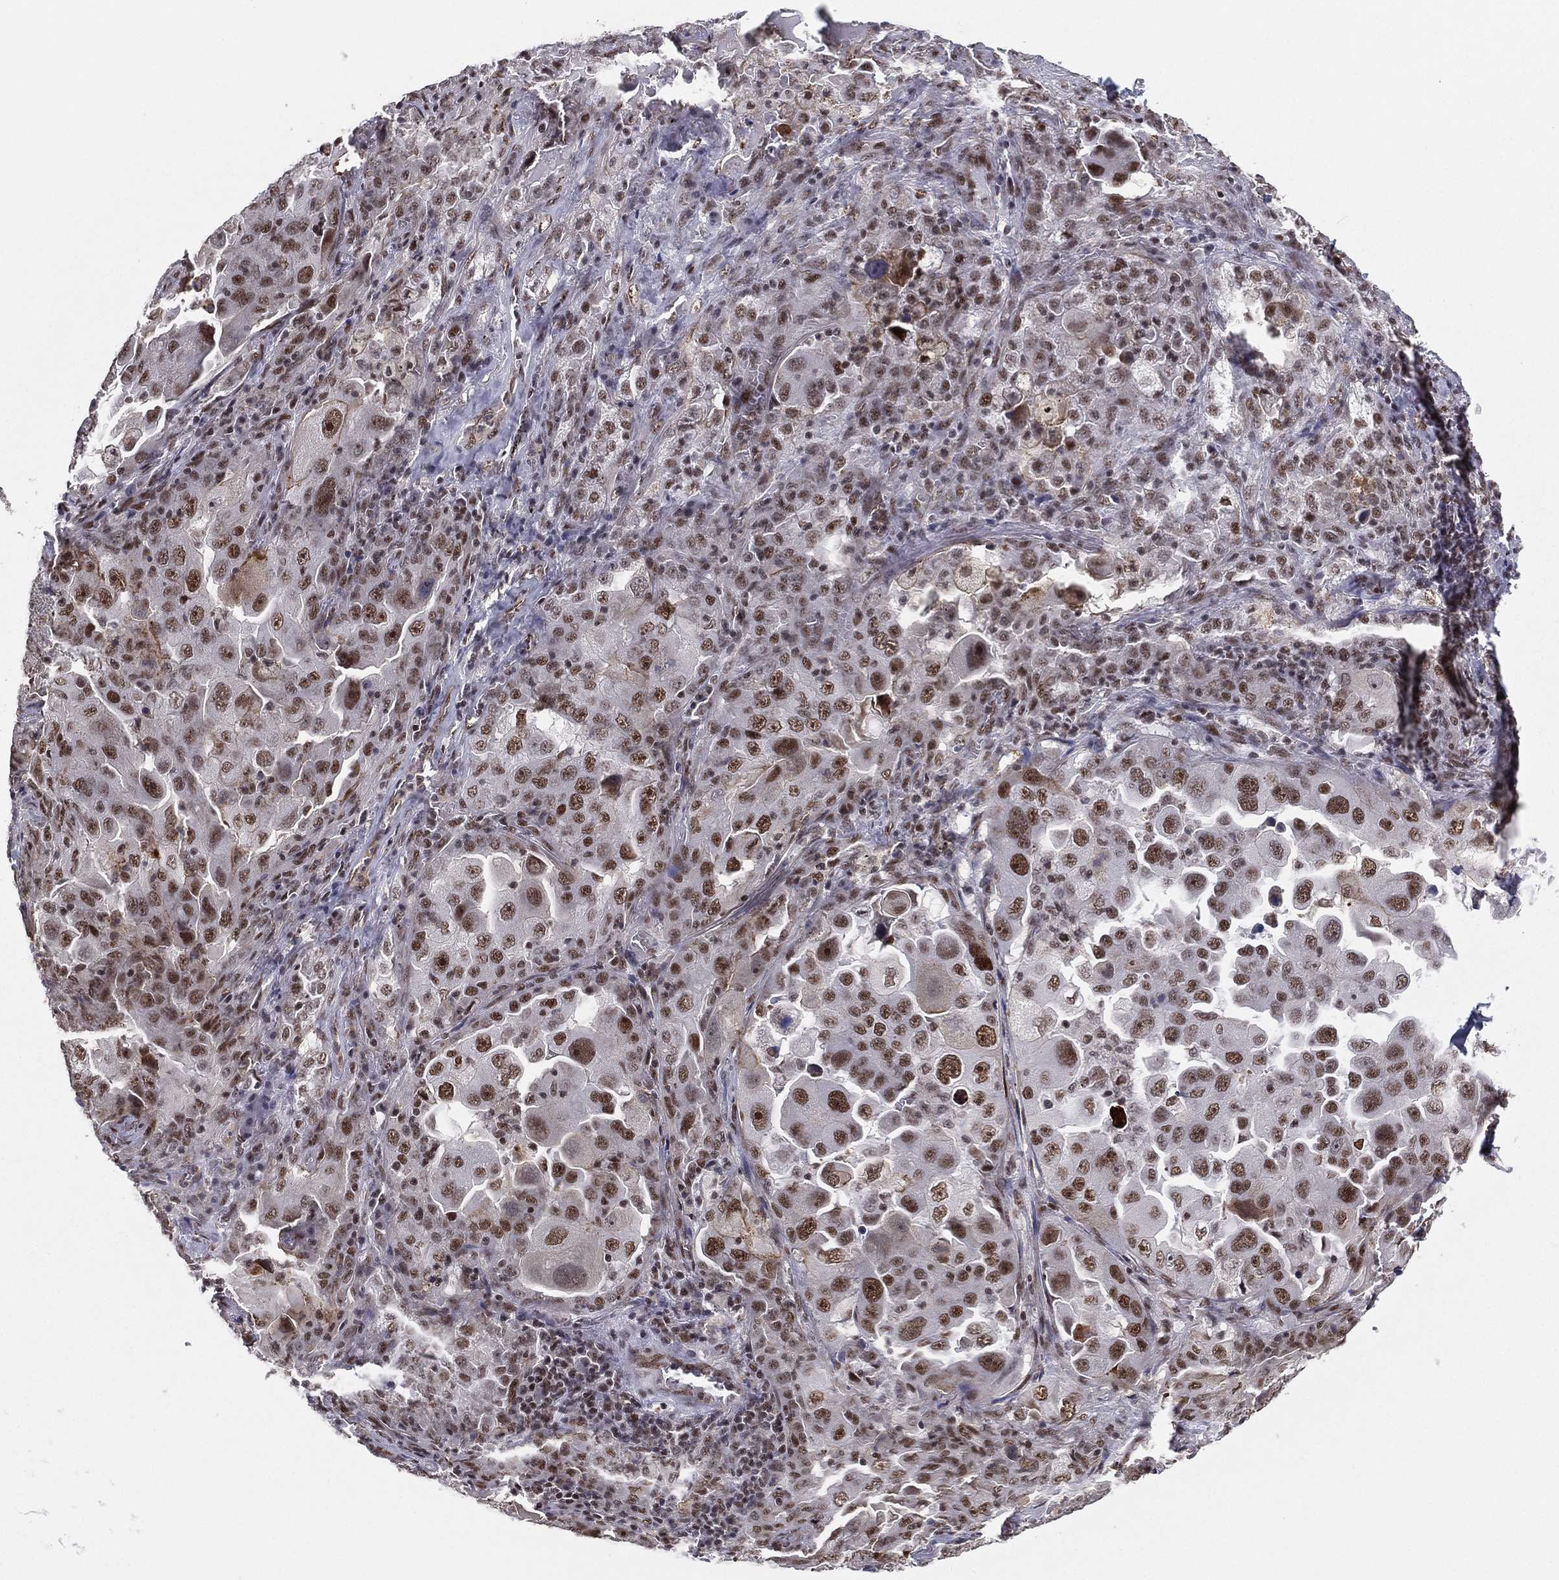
{"staining": {"intensity": "moderate", "quantity": ">75%", "location": "nuclear"}, "tissue": "lung cancer", "cell_type": "Tumor cells", "image_type": "cancer", "snomed": [{"axis": "morphology", "description": "Adenocarcinoma, NOS"}, {"axis": "topography", "description": "Lung"}], "caption": "Tumor cells demonstrate moderate nuclear staining in approximately >75% of cells in lung adenocarcinoma. (IHC, brightfield microscopy, high magnification).", "gene": "GPALPP1", "patient": {"sex": "female", "age": 61}}